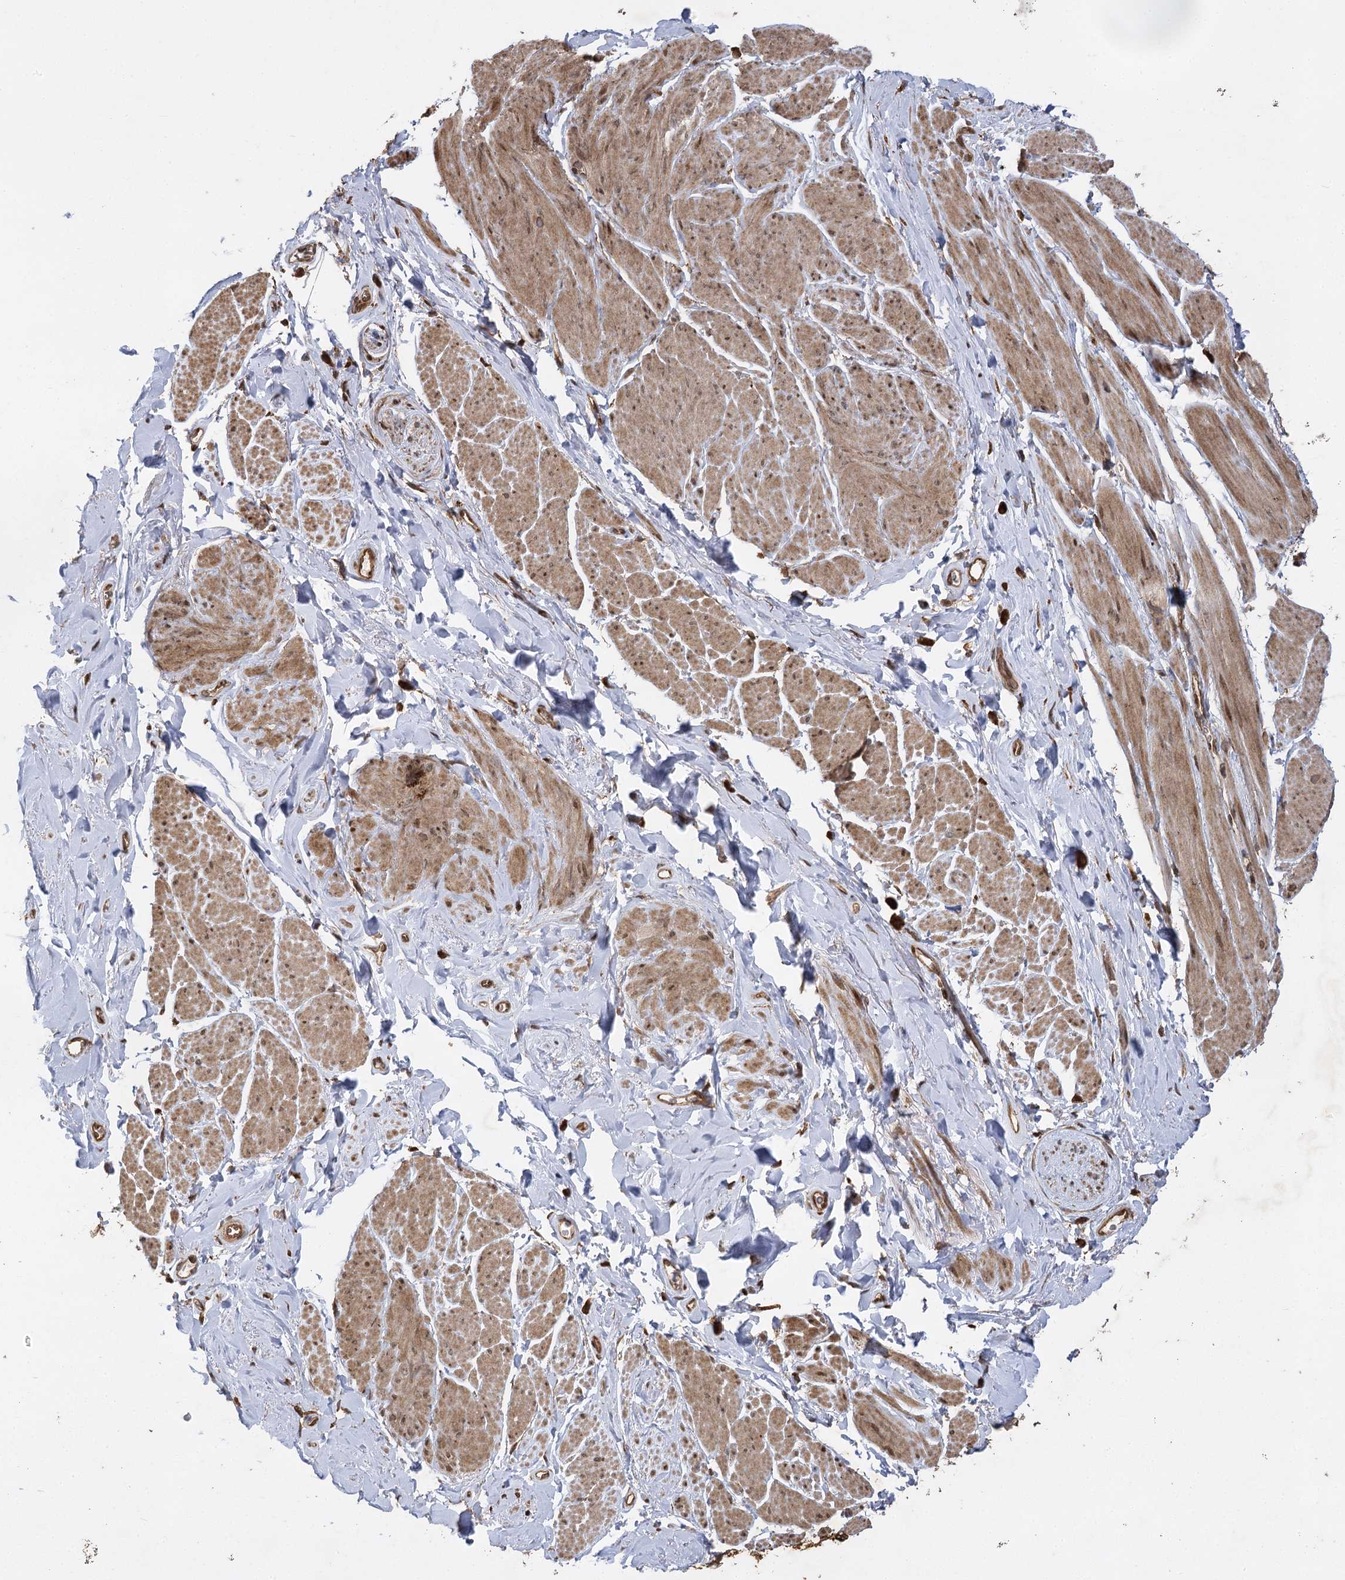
{"staining": {"intensity": "moderate", "quantity": "25%-75%", "location": "cytoplasmic/membranous,nuclear"}, "tissue": "smooth muscle", "cell_type": "Smooth muscle cells", "image_type": "normal", "snomed": [{"axis": "morphology", "description": "Normal tissue, NOS"}, {"axis": "topography", "description": "Smooth muscle"}, {"axis": "topography", "description": "Peripheral nerve tissue"}], "caption": "The micrograph shows a brown stain indicating the presence of a protein in the cytoplasmic/membranous,nuclear of smooth muscle cells in smooth muscle. (Stains: DAB in brown, nuclei in blue, Microscopy: brightfield microscopy at high magnification).", "gene": "IL11RA", "patient": {"sex": "male", "age": 69}}